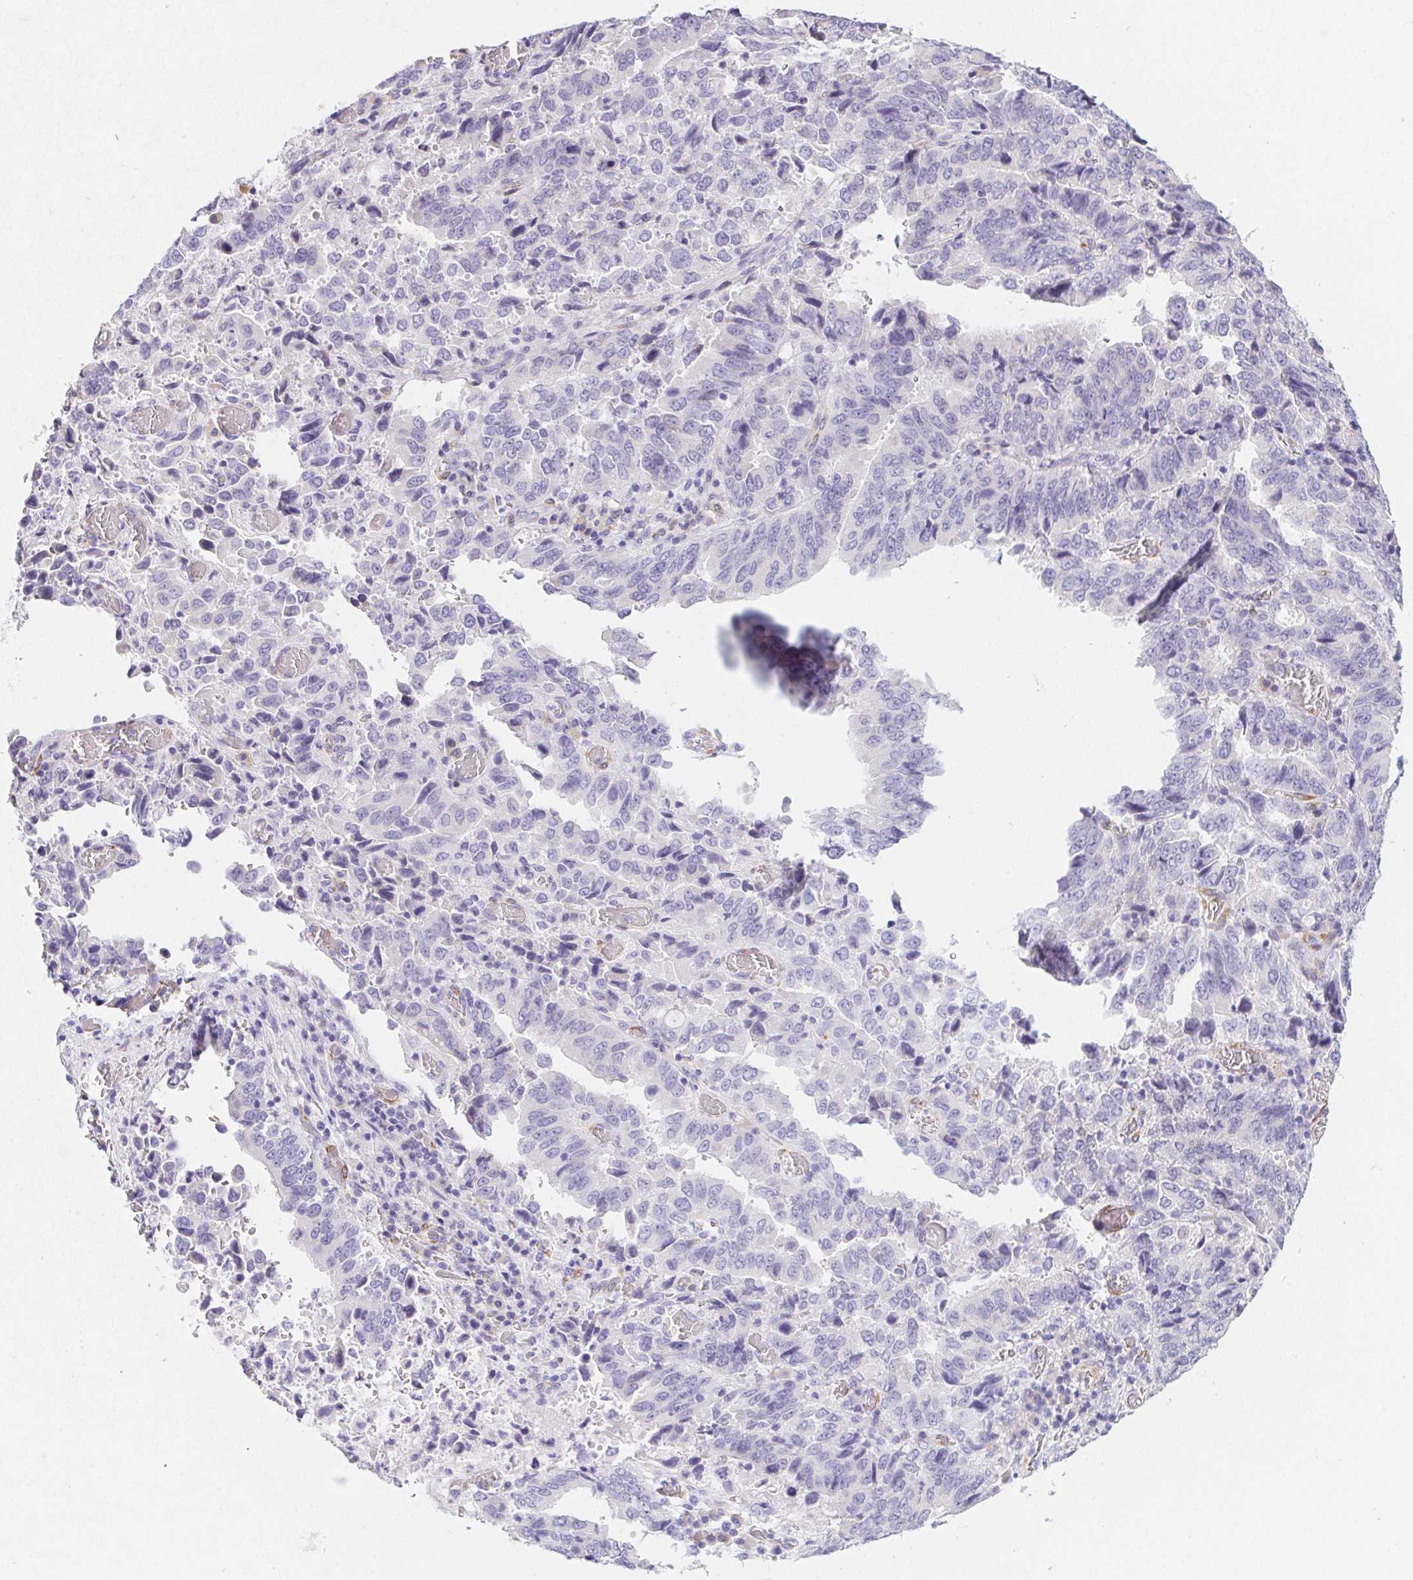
{"staining": {"intensity": "negative", "quantity": "none", "location": "none"}, "tissue": "stomach cancer", "cell_type": "Tumor cells", "image_type": "cancer", "snomed": [{"axis": "morphology", "description": "Adenocarcinoma, NOS"}, {"axis": "topography", "description": "Stomach, upper"}], "caption": "The immunohistochemistry micrograph has no significant expression in tumor cells of adenocarcinoma (stomach) tissue.", "gene": "HRC", "patient": {"sex": "male", "age": 74}}